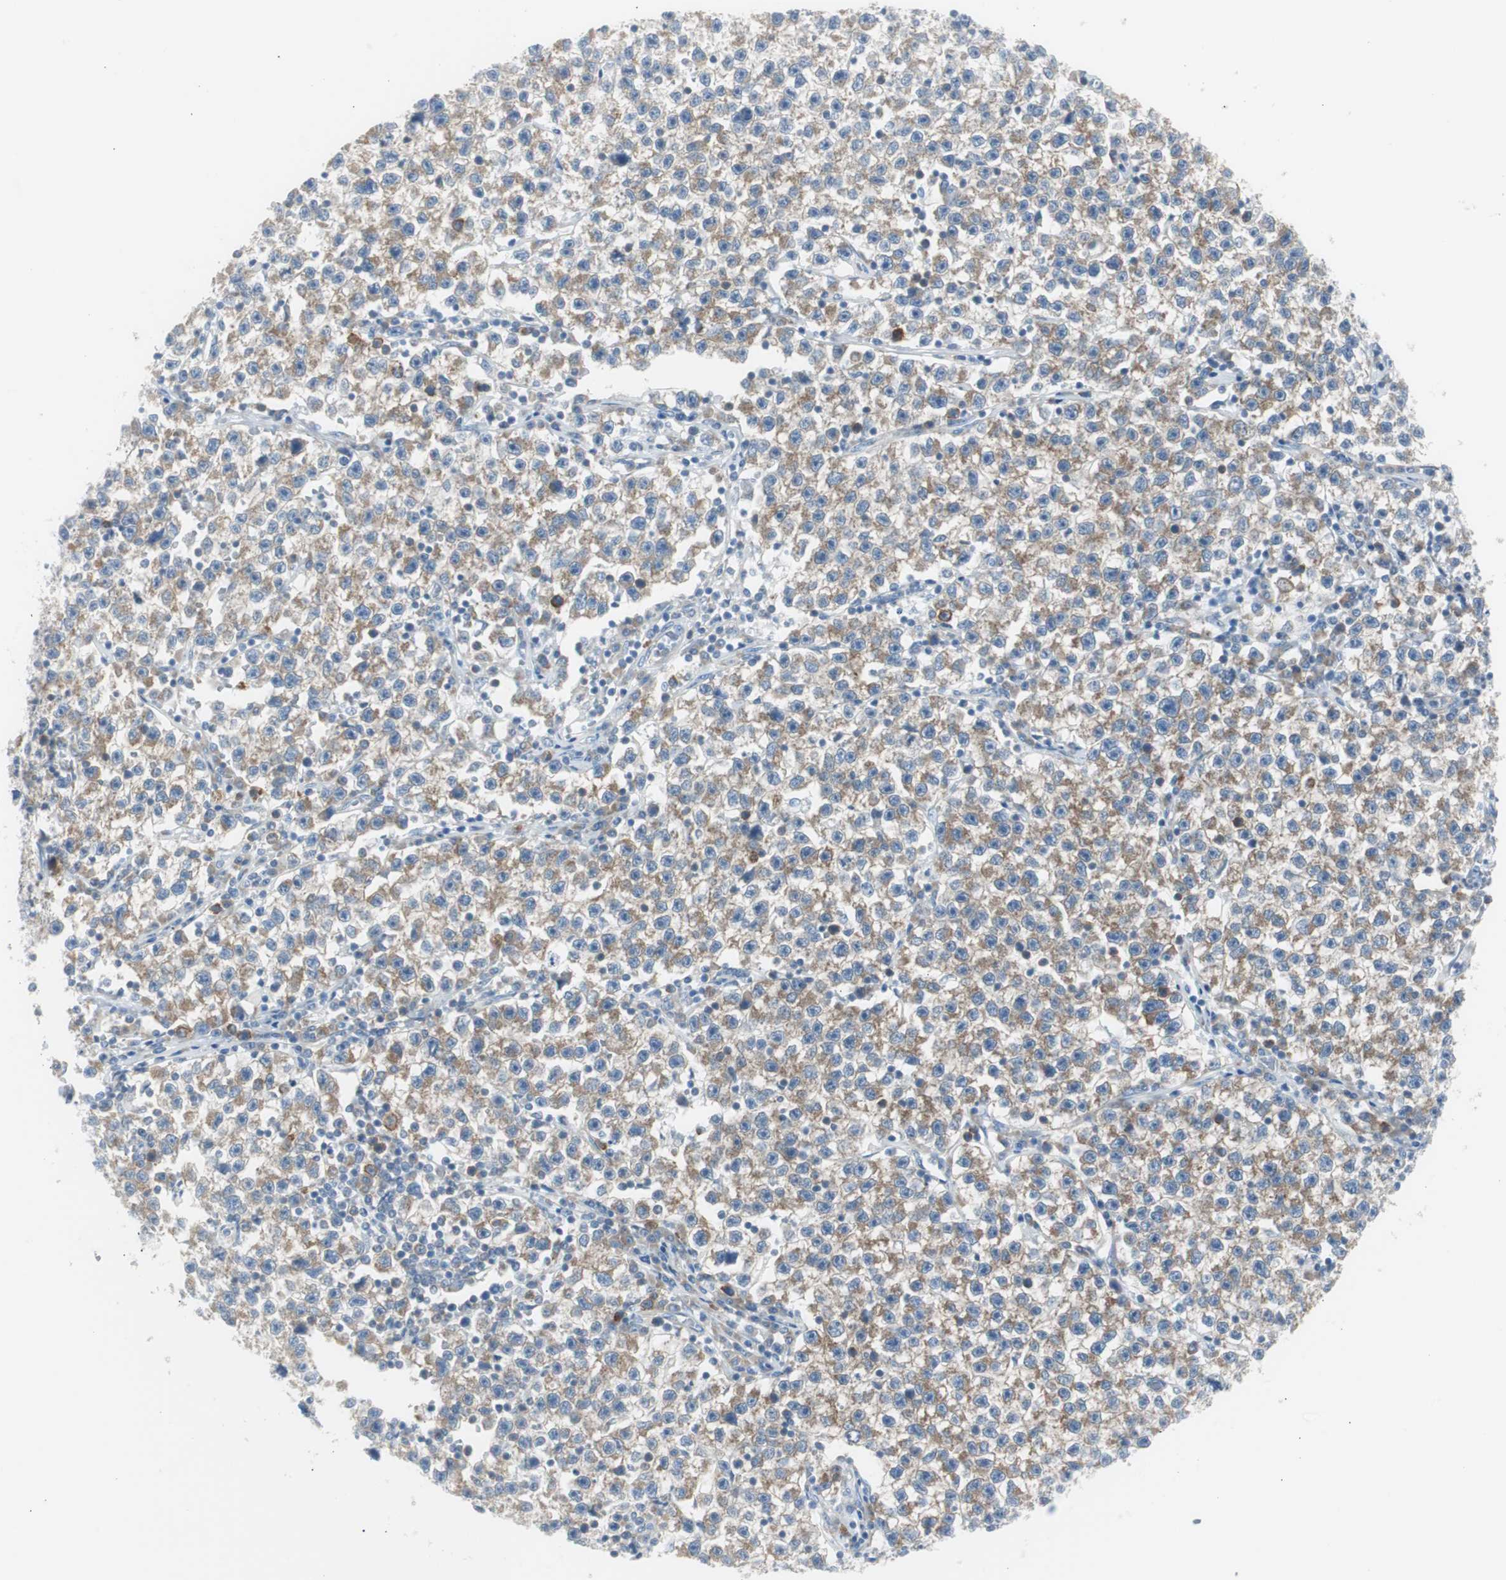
{"staining": {"intensity": "weak", "quantity": ">75%", "location": "cytoplasmic/membranous"}, "tissue": "testis cancer", "cell_type": "Tumor cells", "image_type": "cancer", "snomed": [{"axis": "morphology", "description": "Seminoma, NOS"}, {"axis": "topography", "description": "Testis"}], "caption": "Brown immunohistochemical staining in seminoma (testis) shows weak cytoplasmic/membranous staining in approximately >75% of tumor cells.", "gene": "RPS12", "patient": {"sex": "male", "age": 22}}